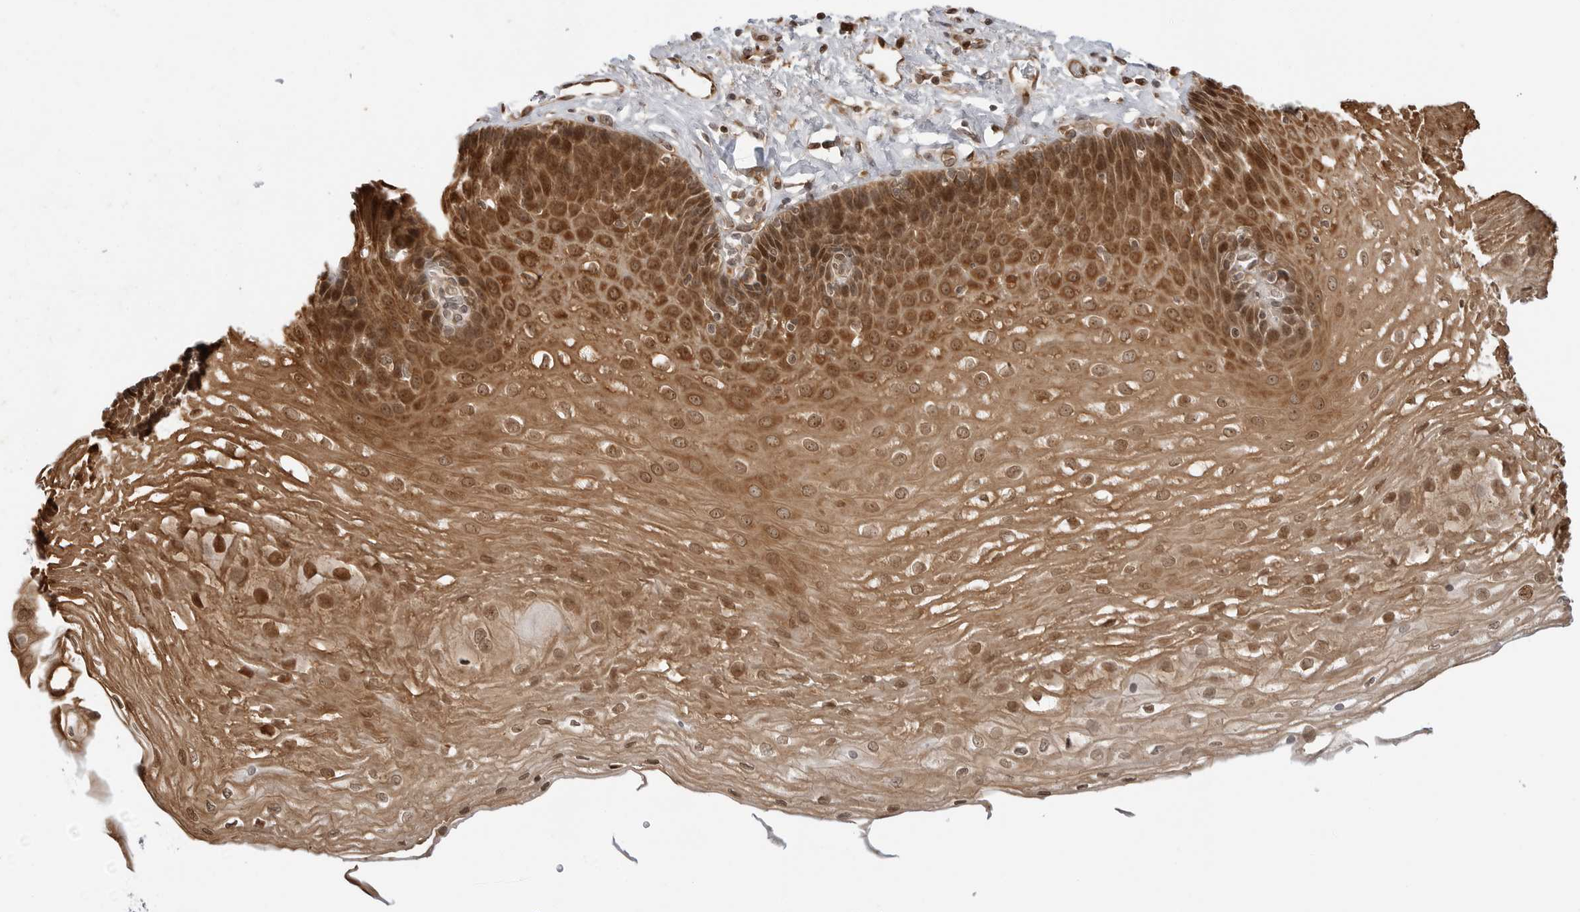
{"staining": {"intensity": "strong", "quantity": ">75%", "location": "cytoplasmic/membranous,nuclear"}, "tissue": "esophagus", "cell_type": "Squamous epithelial cells", "image_type": "normal", "snomed": [{"axis": "morphology", "description": "Normal tissue, NOS"}, {"axis": "topography", "description": "Esophagus"}], "caption": "A high-resolution micrograph shows IHC staining of benign esophagus, which demonstrates strong cytoplasmic/membranous,nuclear staining in about >75% of squamous epithelial cells. (DAB (3,3'-diaminobenzidine) IHC with brightfield microscopy, high magnification).", "gene": "TIPRL", "patient": {"sex": "female", "age": 66}}